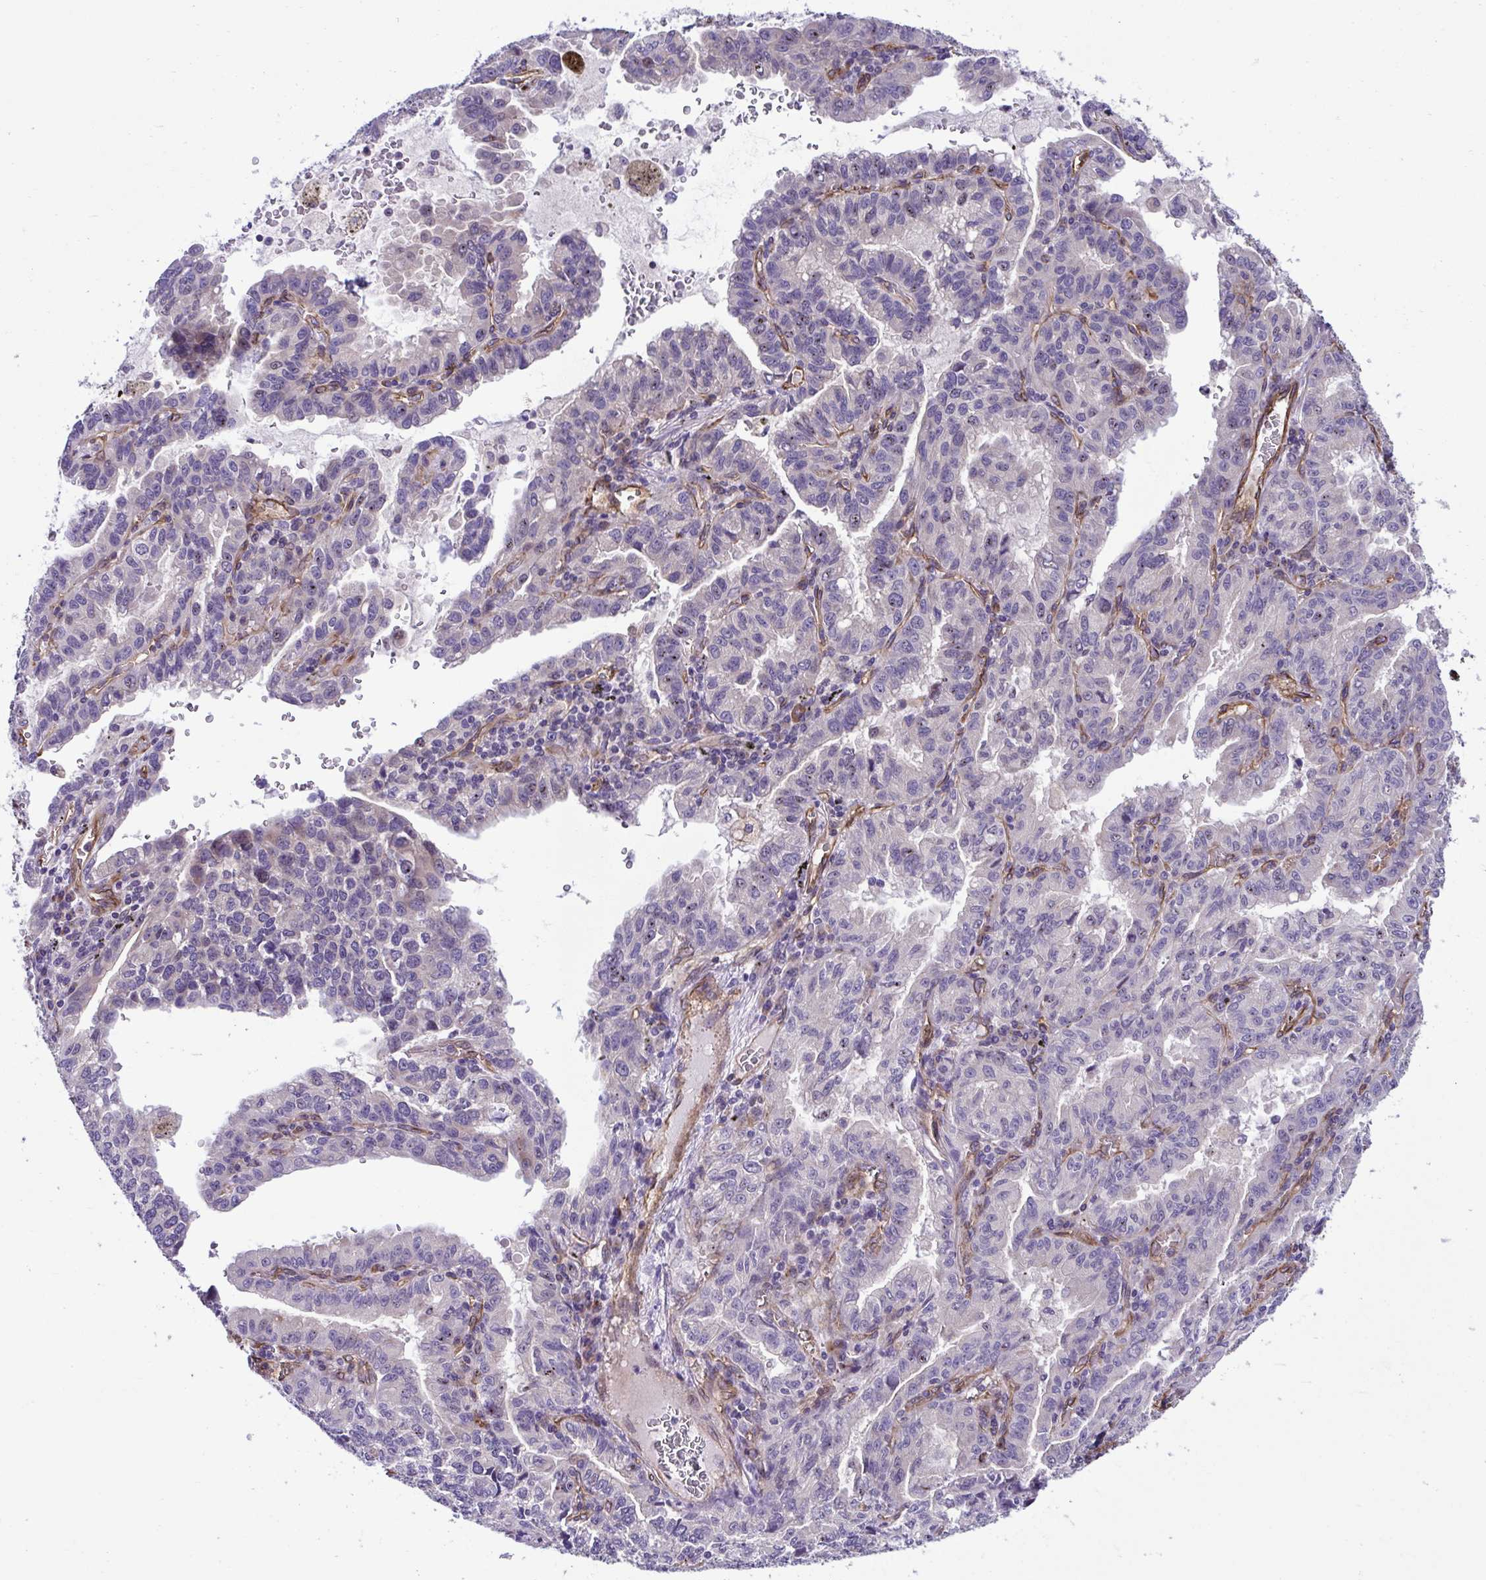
{"staining": {"intensity": "negative", "quantity": "none", "location": "none"}, "tissue": "lung cancer", "cell_type": "Tumor cells", "image_type": "cancer", "snomed": [{"axis": "morphology", "description": "Adenocarcinoma, NOS"}, {"axis": "topography", "description": "Lymph node"}, {"axis": "topography", "description": "Lung"}], "caption": "The immunohistochemistry micrograph has no significant staining in tumor cells of adenocarcinoma (lung) tissue. Brightfield microscopy of immunohistochemistry (IHC) stained with DAB (brown) and hematoxylin (blue), captured at high magnification.", "gene": "TRIM52", "patient": {"sex": "male", "age": 66}}